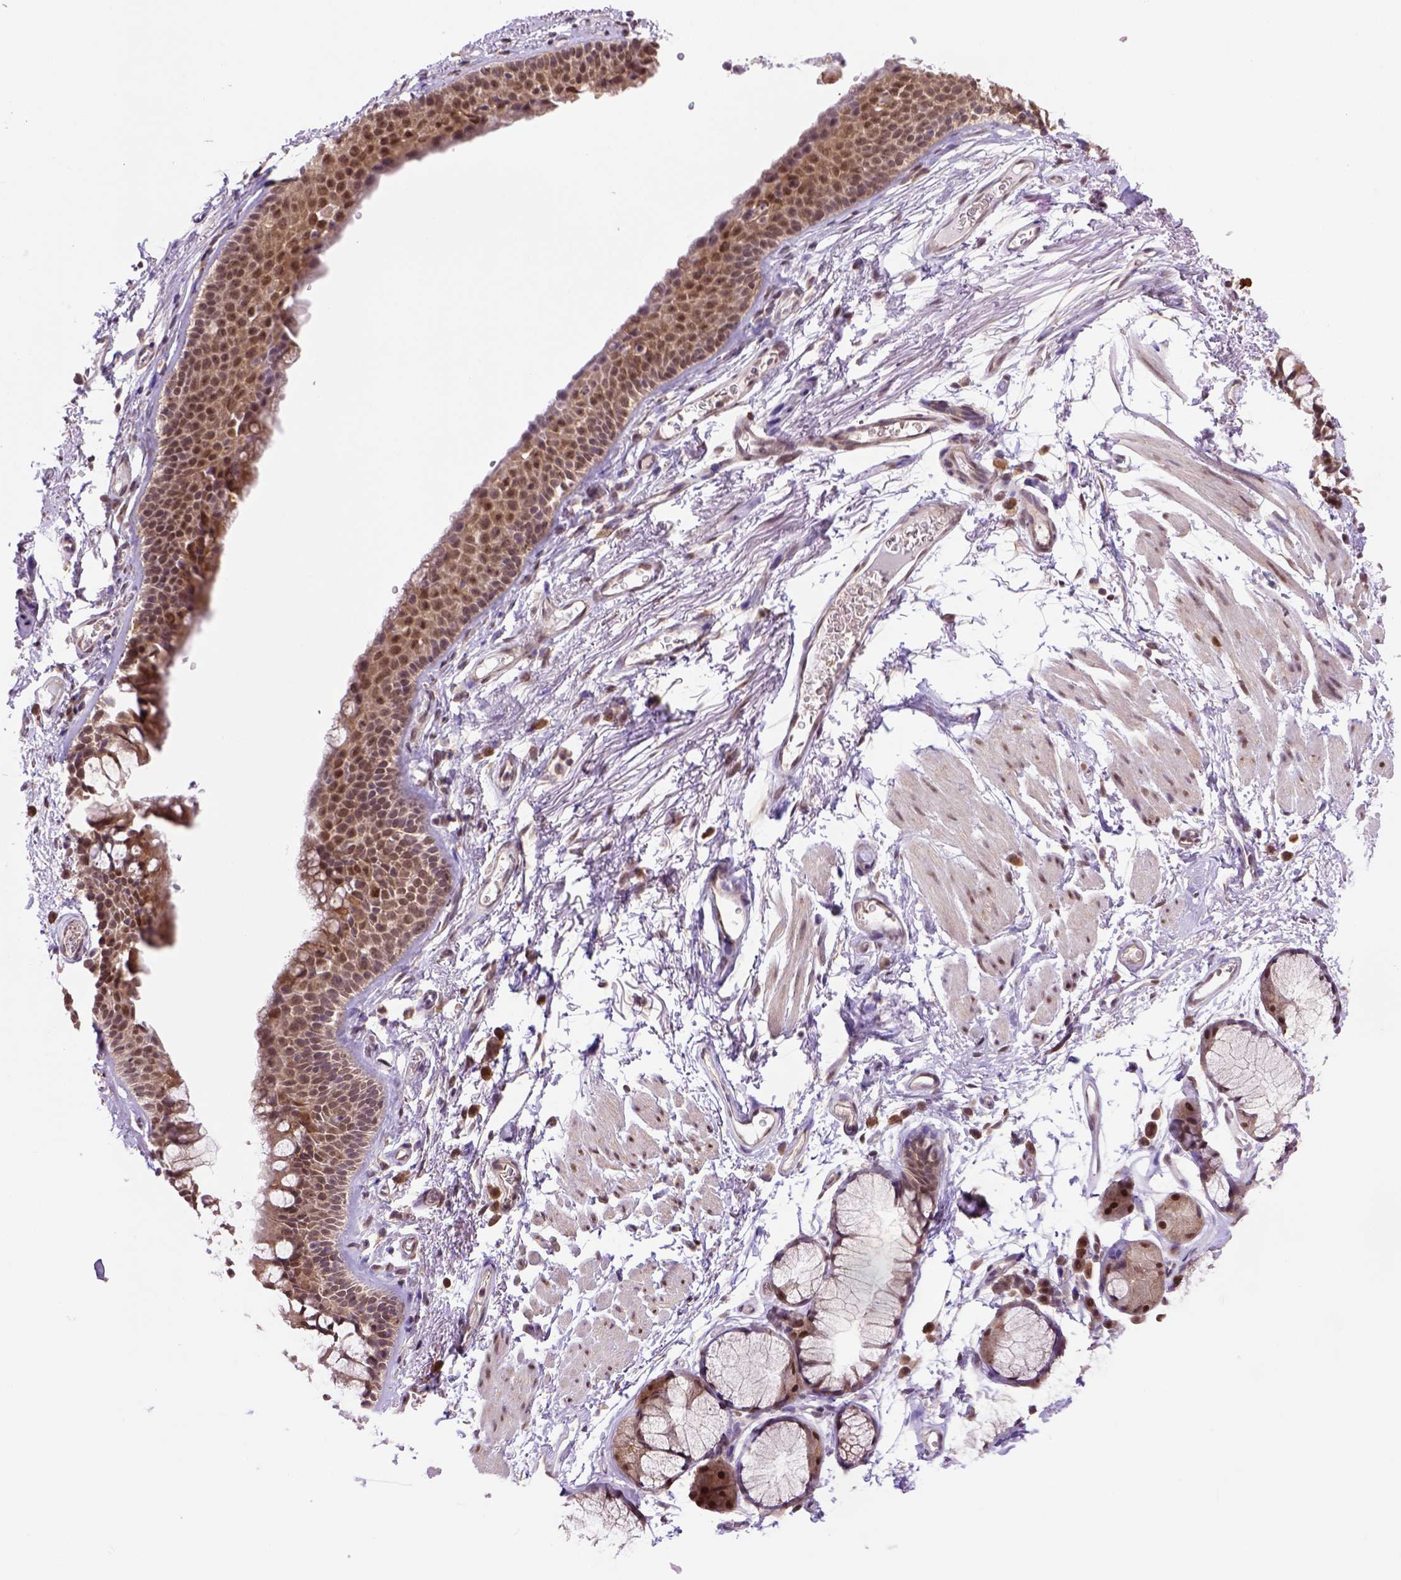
{"staining": {"intensity": "moderate", "quantity": ">75%", "location": "cytoplasmic/membranous,nuclear"}, "tissue": "soft tissue", "cell_type": "Fibroblasts", "image_type": "normal", "snomed": [{"axis": "morphology", "description": "Normal tissue, NOS"}, {"axis": "topography", "description": "Cartilage tissue"}, {"axis": "topography", "description": "Bronchus"}], "caption": "Immunohistochemistry (DAB (3,3'-diaminobenzidine)) staining of unremarkable soft tissue demonstrates moderate cytoplasmic/membranous,nuclear protein expression in about >75% of fibroblasts.", "gene": "PSMC2", "patient": {"sex": "female", "age": 79}}